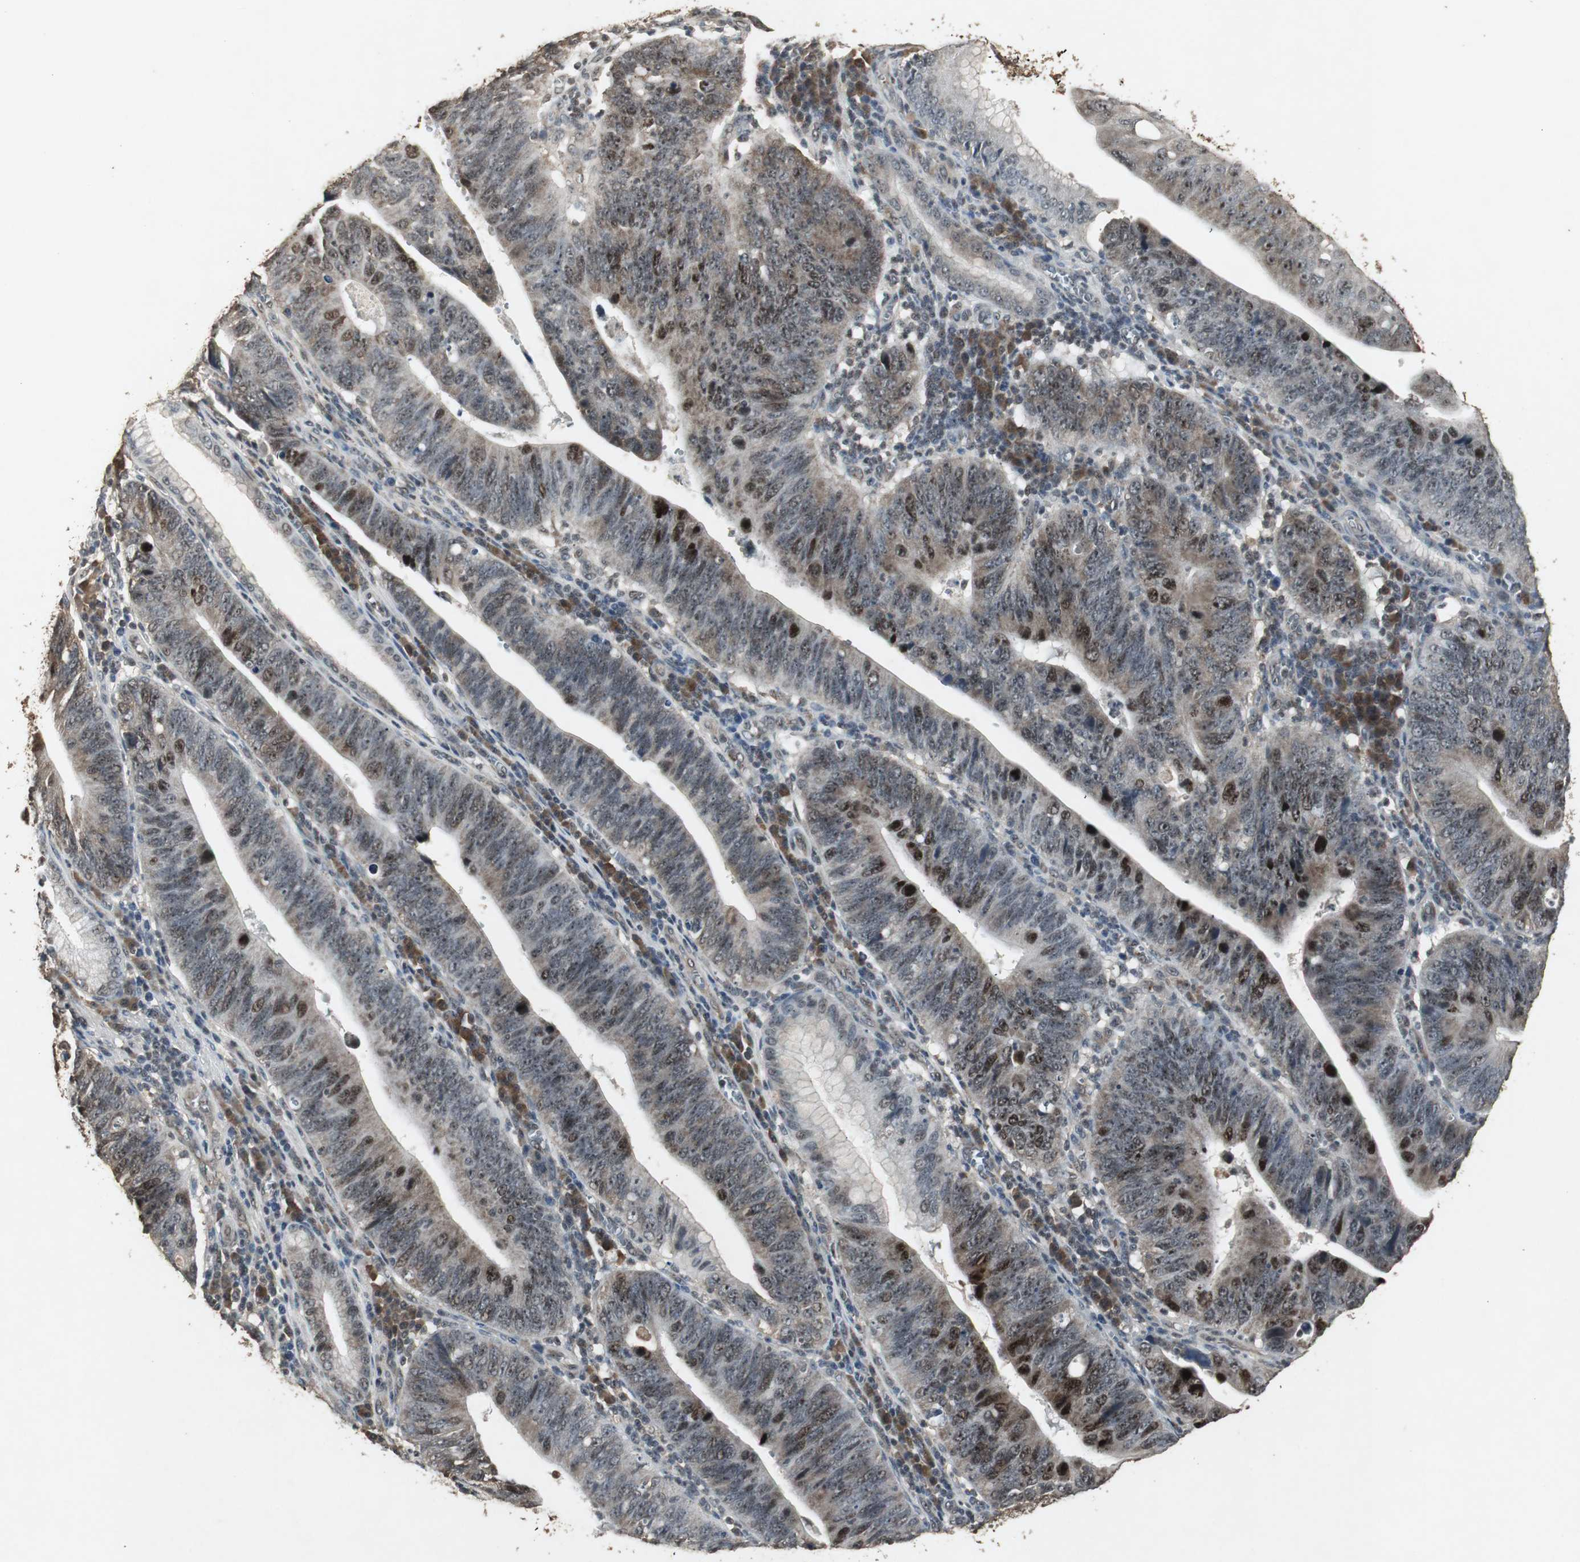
{"staining": {"intensity": "moderate", "quantity": ">75%", "location": "cytoplasmic/membranous,nuclear"}, "tissue": "stomach cancer", "cell_type": "Tumor cells", "image_type": "cancer", "snomed": [{"axis": "morphology", "description": "Adenocarcinoma, NOS"}, {"axis": "topography", "description": "Stomach"}], "caption": "The photomicrograph exhibits a brown stain indicating the presence of a protein in the cytoplasmic/membranous and nuclear of tumor cells in stomach cancer (adenocarcinoma).", "gene": "EMX1", "patient": {"sex": "male", "age": 59}}